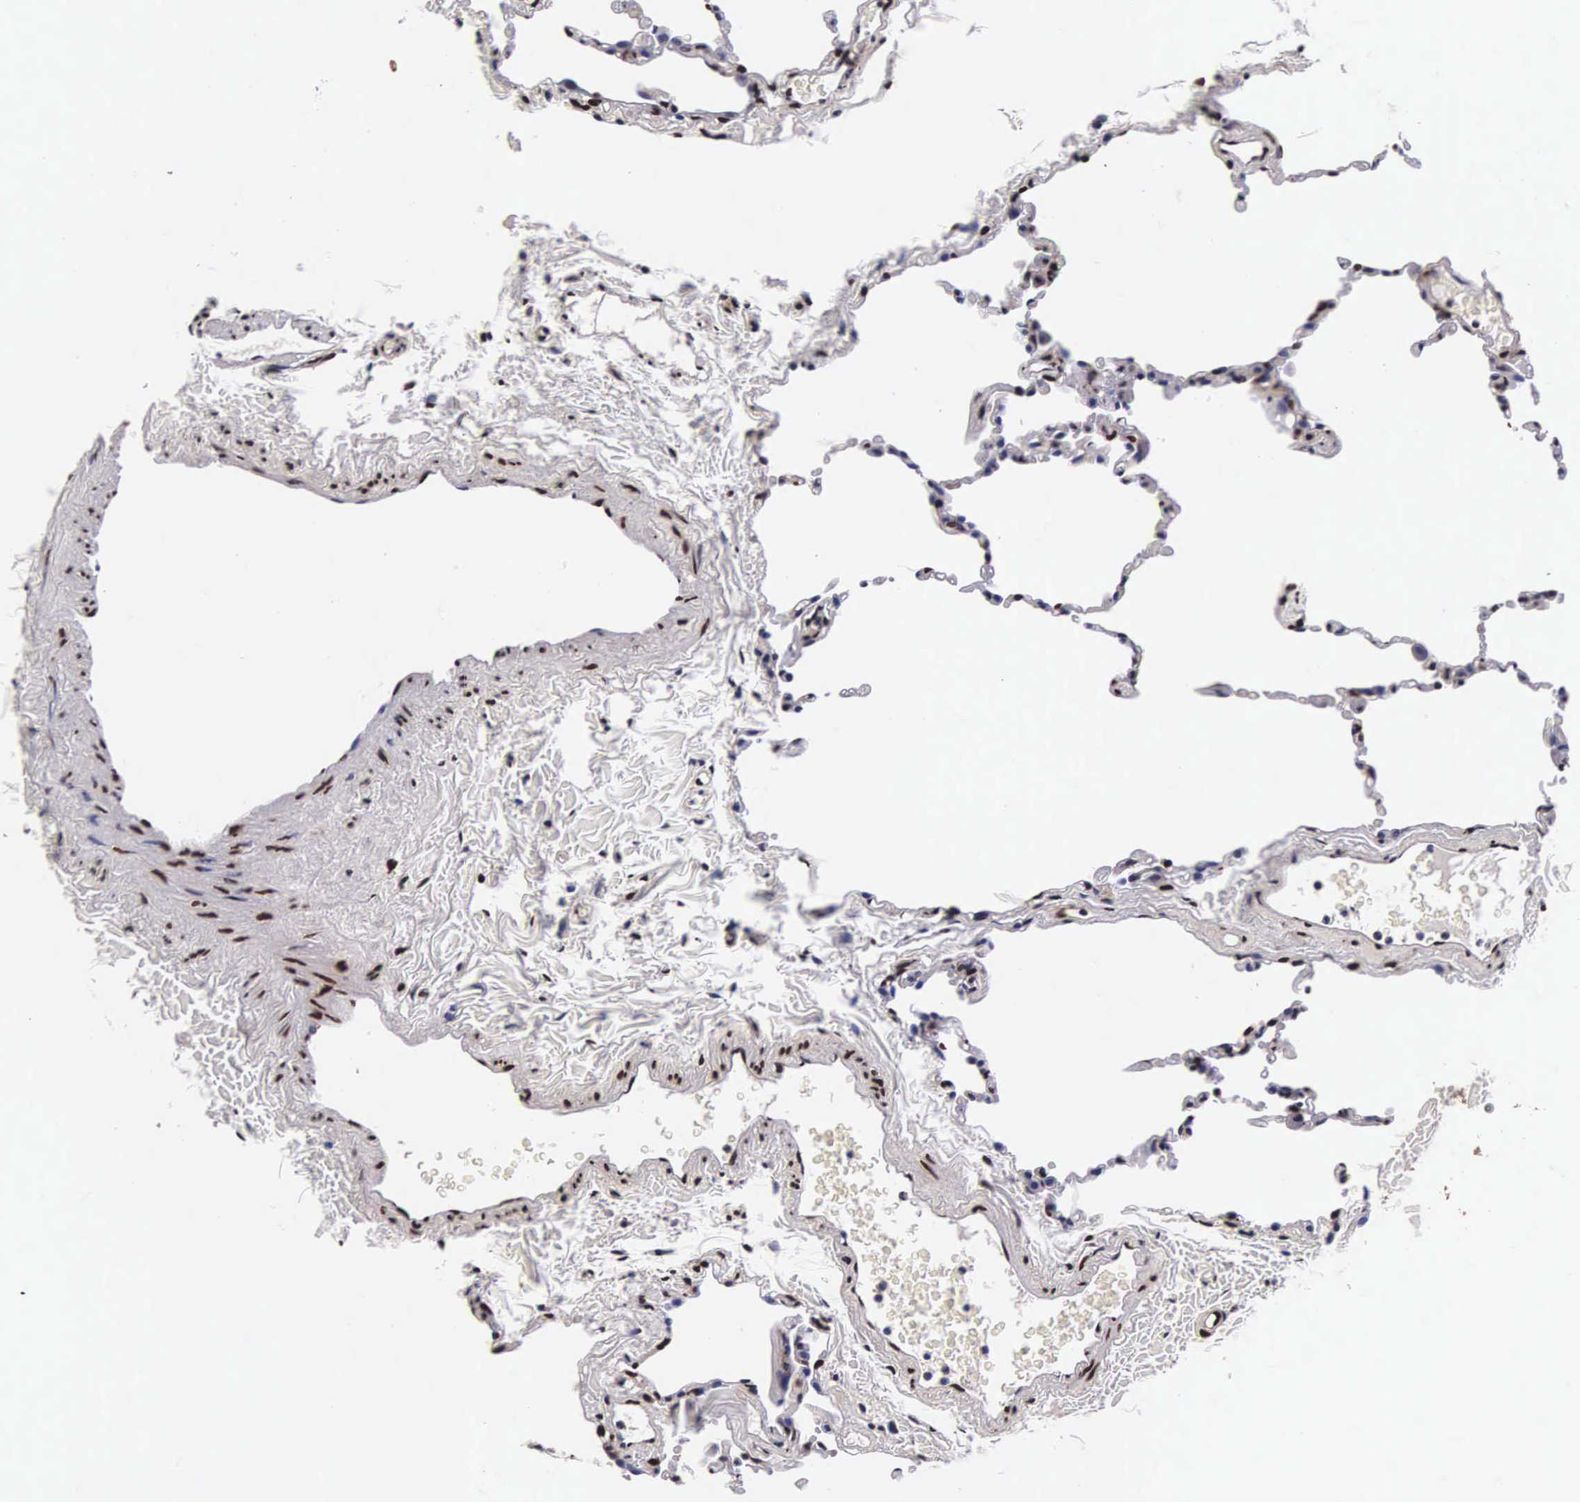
{"staining": {"intensity": "moderate", "quantity": ">75%", "location": "nuclear"}, "tissue": "lung", "cell_type": "Alveolar cells", "image_type": "normal", "snomed": [{"axis": "morphology", "description": "Normal tissue, NOS"}, {"axis": "topography", "description": "Lung"}], "caption": "Brown immunohistochemical staining in benign human lung displays moderate nuclear expression in about >75% of alveolar cells.", "gene": "BCL2L2", "patient": {"sex": "female", "age": 61}}